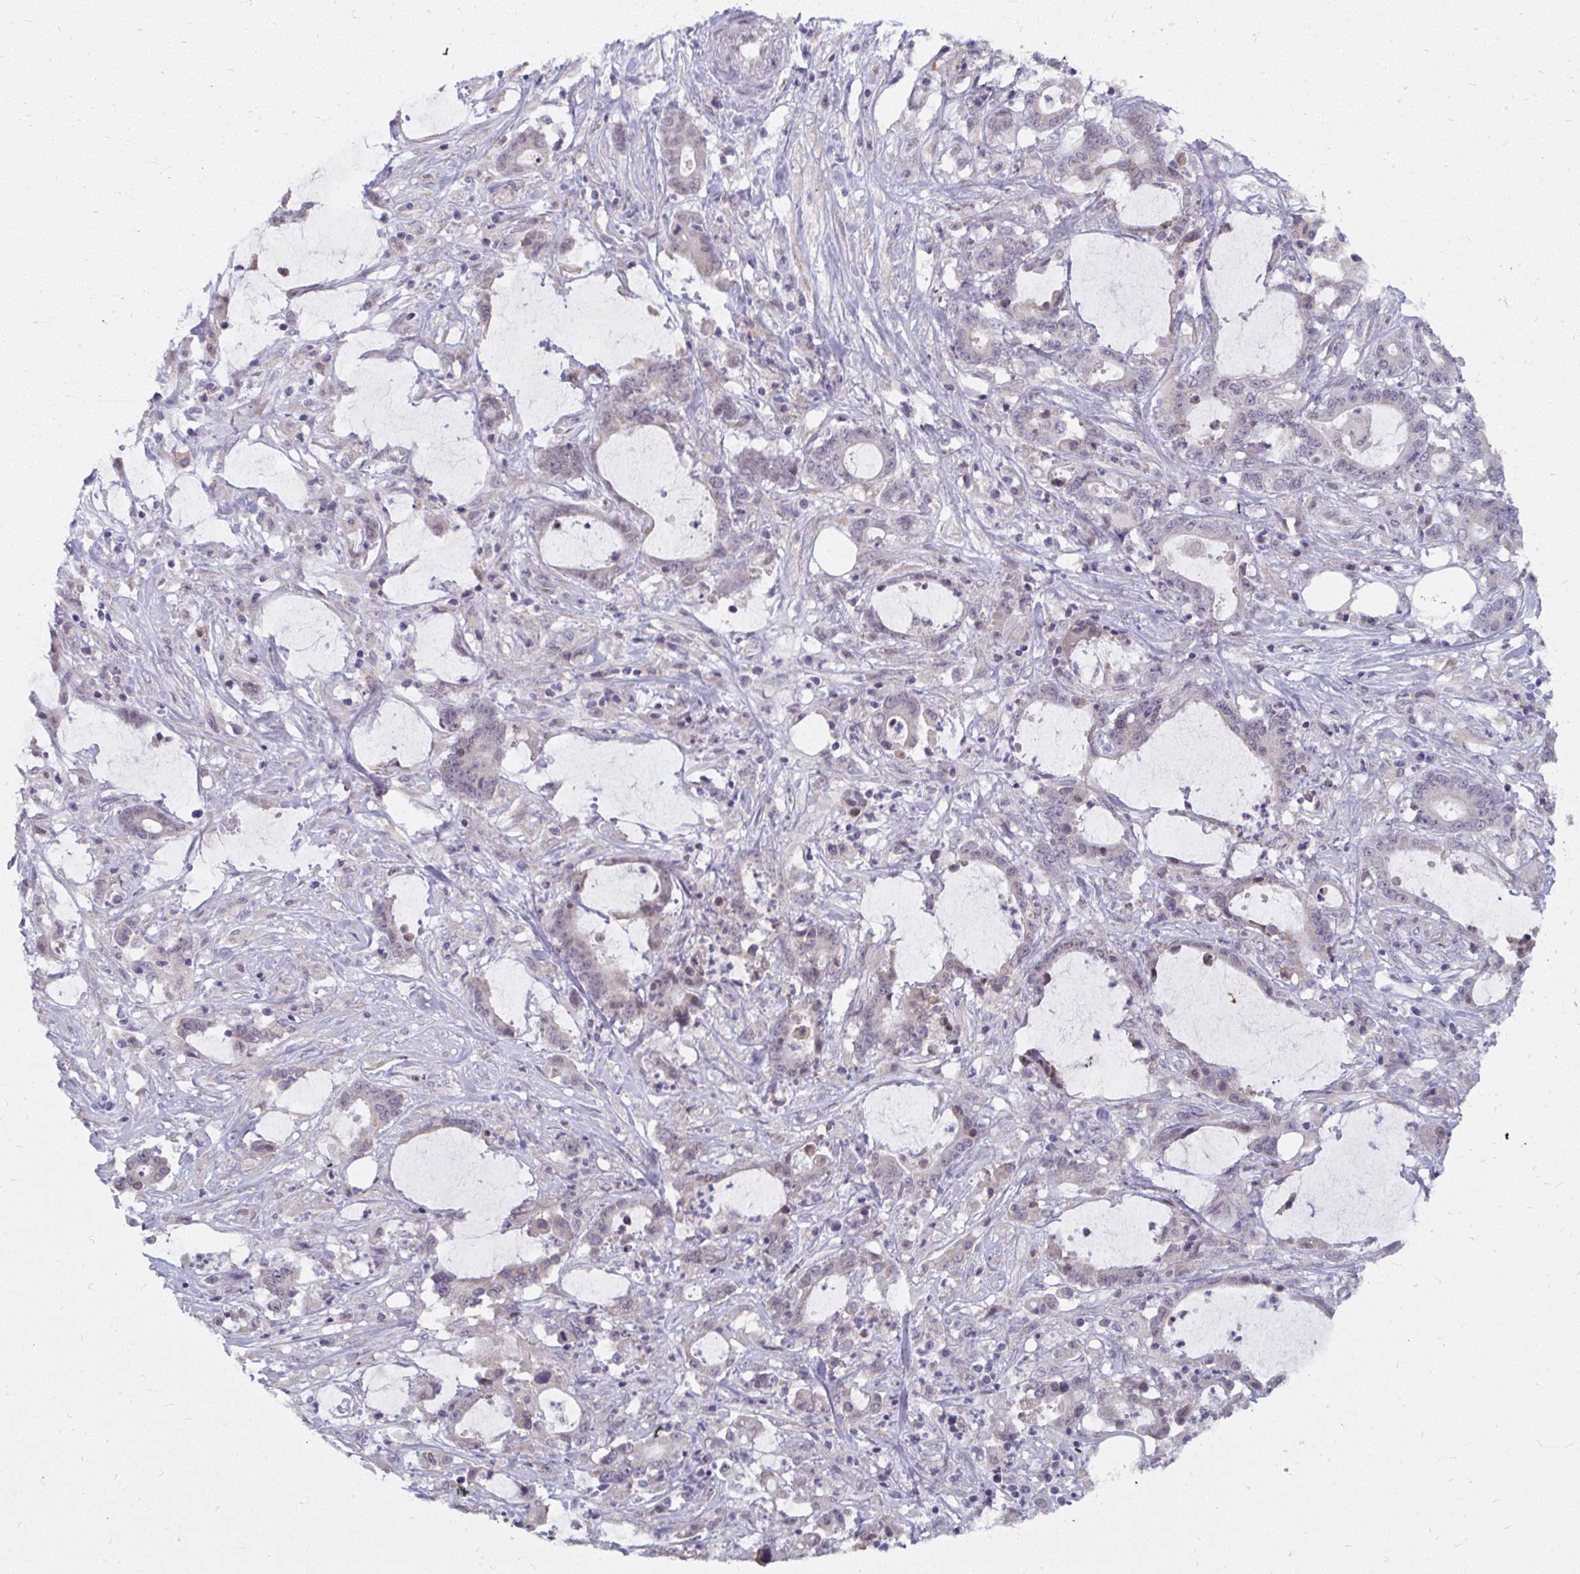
{"staining": {"intensity": "negative", "quantity": "none", "location": "none"}, "tissue": "stomach cancer", "cell_type": "Tumor cells", "image_type": "cancer", "snomed": [{"axis": "morphology", "description": "Adenocarcinoma, NOS"}, {"axis": "topography", "description": "Stomach, upper"}], "caption": "Stomach cancer was stained to show a protein in brown. There is no significant positivity in tumor cells.", "gene": "NMNAT1", "patient": {"sex": "male", "age": 68}}